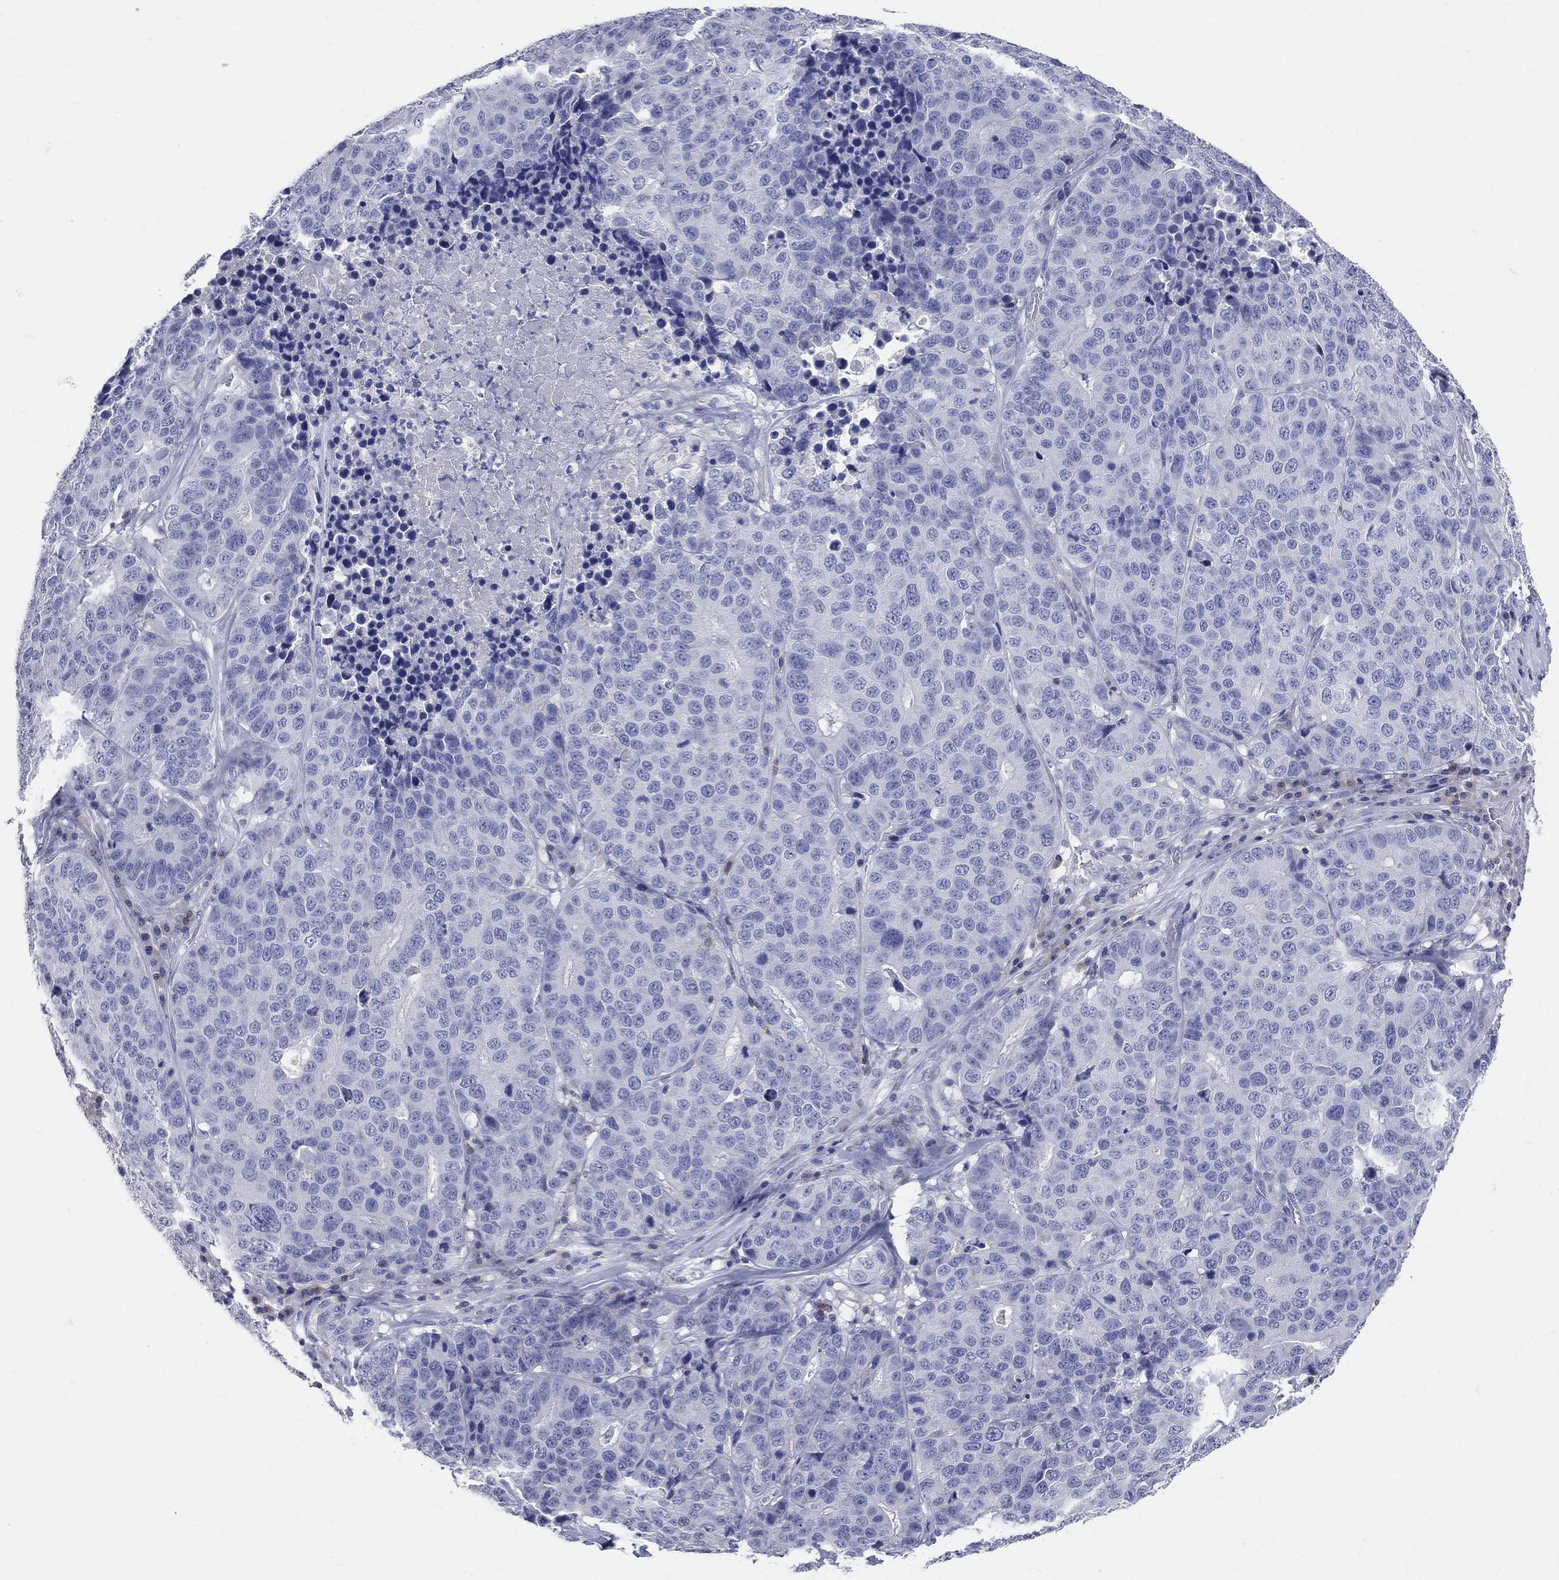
{"staining": {"intensity": "negative", "quantity": "none", "location": "none"}, "tissue": "stomach cancer", "cell_type": "Tumor cells", "image_type": "cancer", "snomed": [{"axis": "morphology", "description": "Adenocarcinoma, NOS"}, {"axis": "topography", "description": "Stomach"}], "caption": "High magnification brightfield microscopy of stomach cancer stained with DAB (brown) and counterstained with hematoxylin (blue): tumor cells show no significant expression. Brightfield microscopy of immunohistochemistry (IHC) stained with DAB (brown) and hematoxylin (blue), captured at high magnification.", "gene": "LAT", "patient": {"sex": "male", "age": 71}}